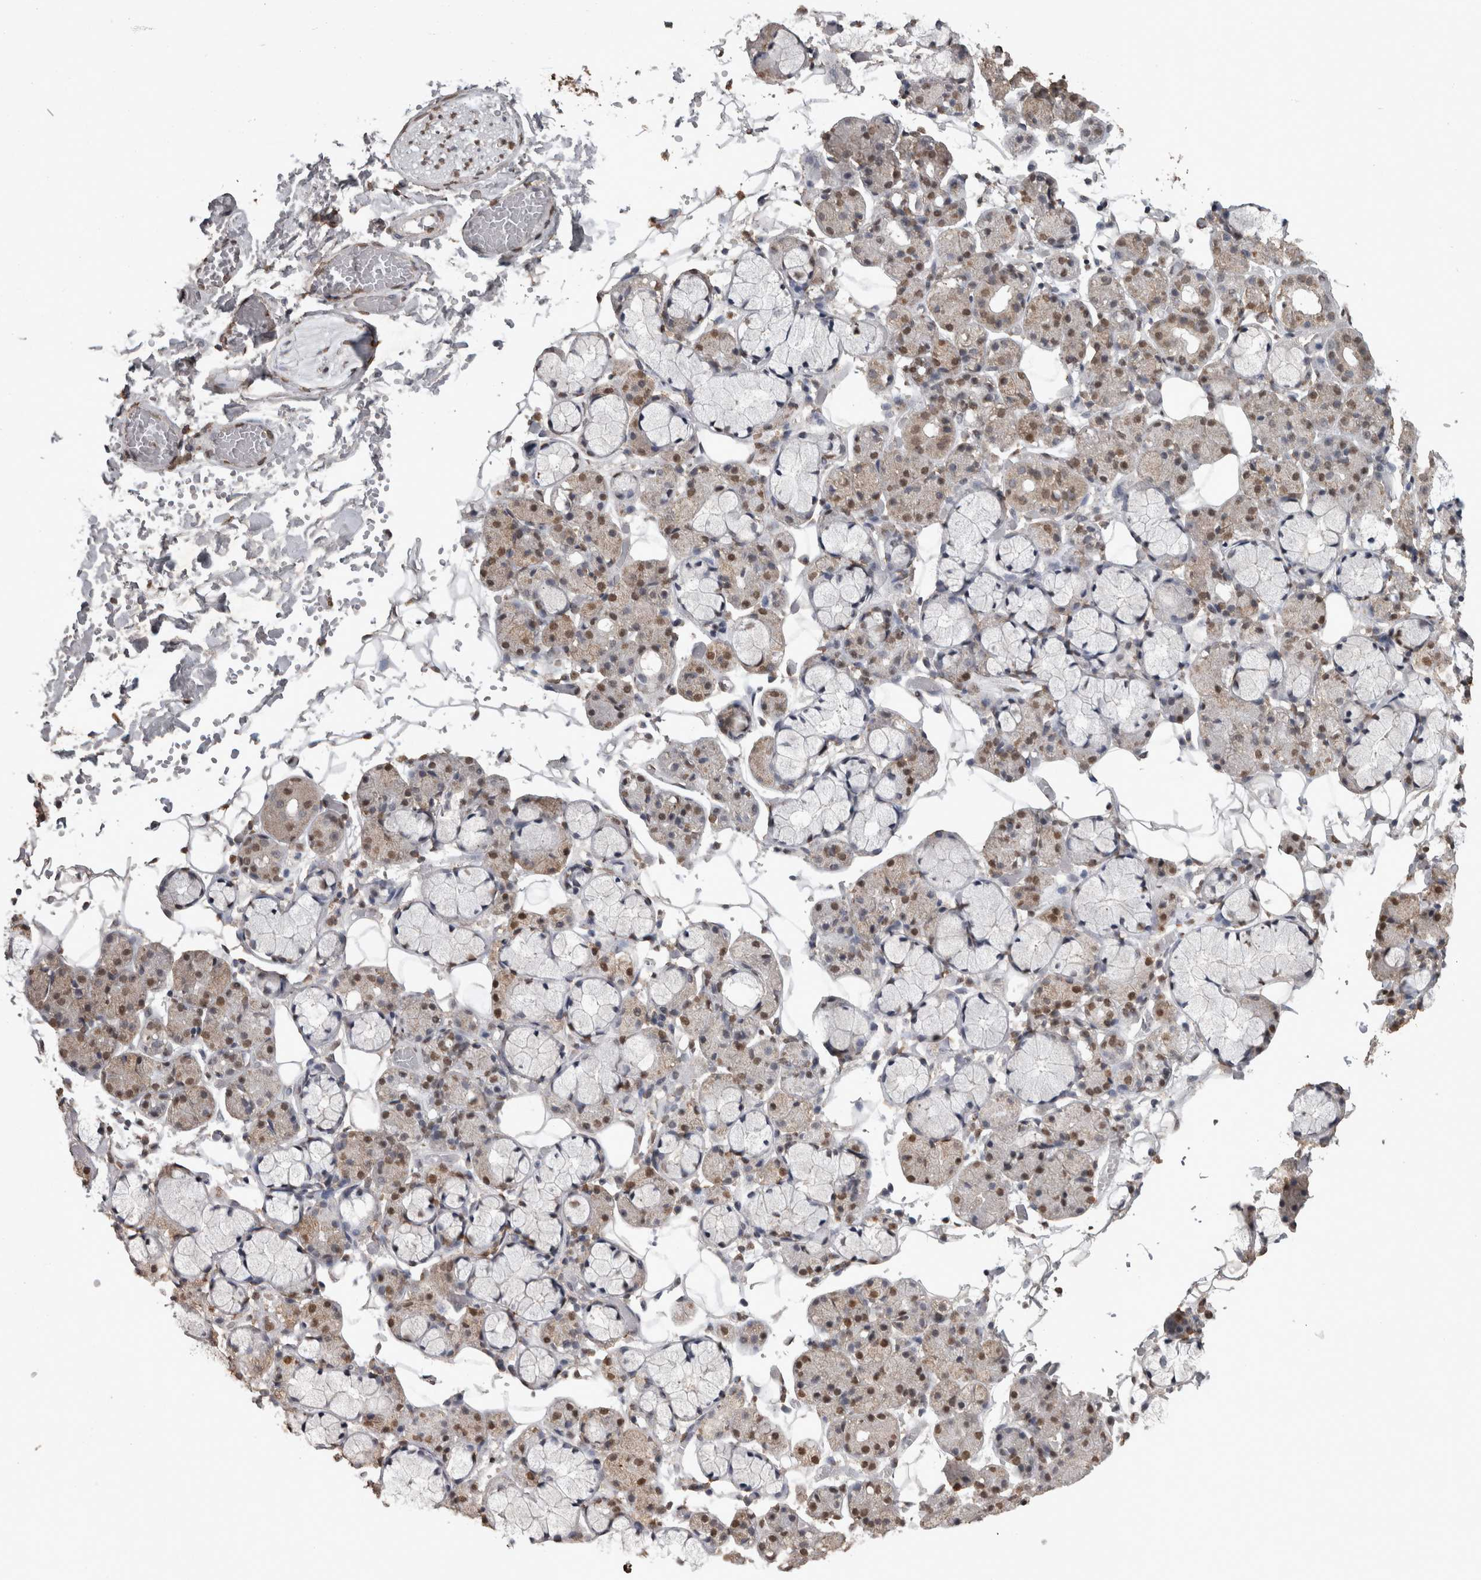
{"staining": {"intensity": "weak", "quantity": "25%-75%", "location": "nuclear"}, "tissue": "salivary gland", "cell_type": "Glandular cells", "image_type": "normal", "snomed": [{"axis": "morphology", "description": "Normal tissue, NOS"}, {"axis": "topography", "description": "Salivary gland"}], "caption": "The histopathology image exhibits a brown stain indicating the presence of a protein in the nuclear of glandular cells in salivary gland.", "gene": "SMAD7", "patient": {"sex": "male", "age": 63}}